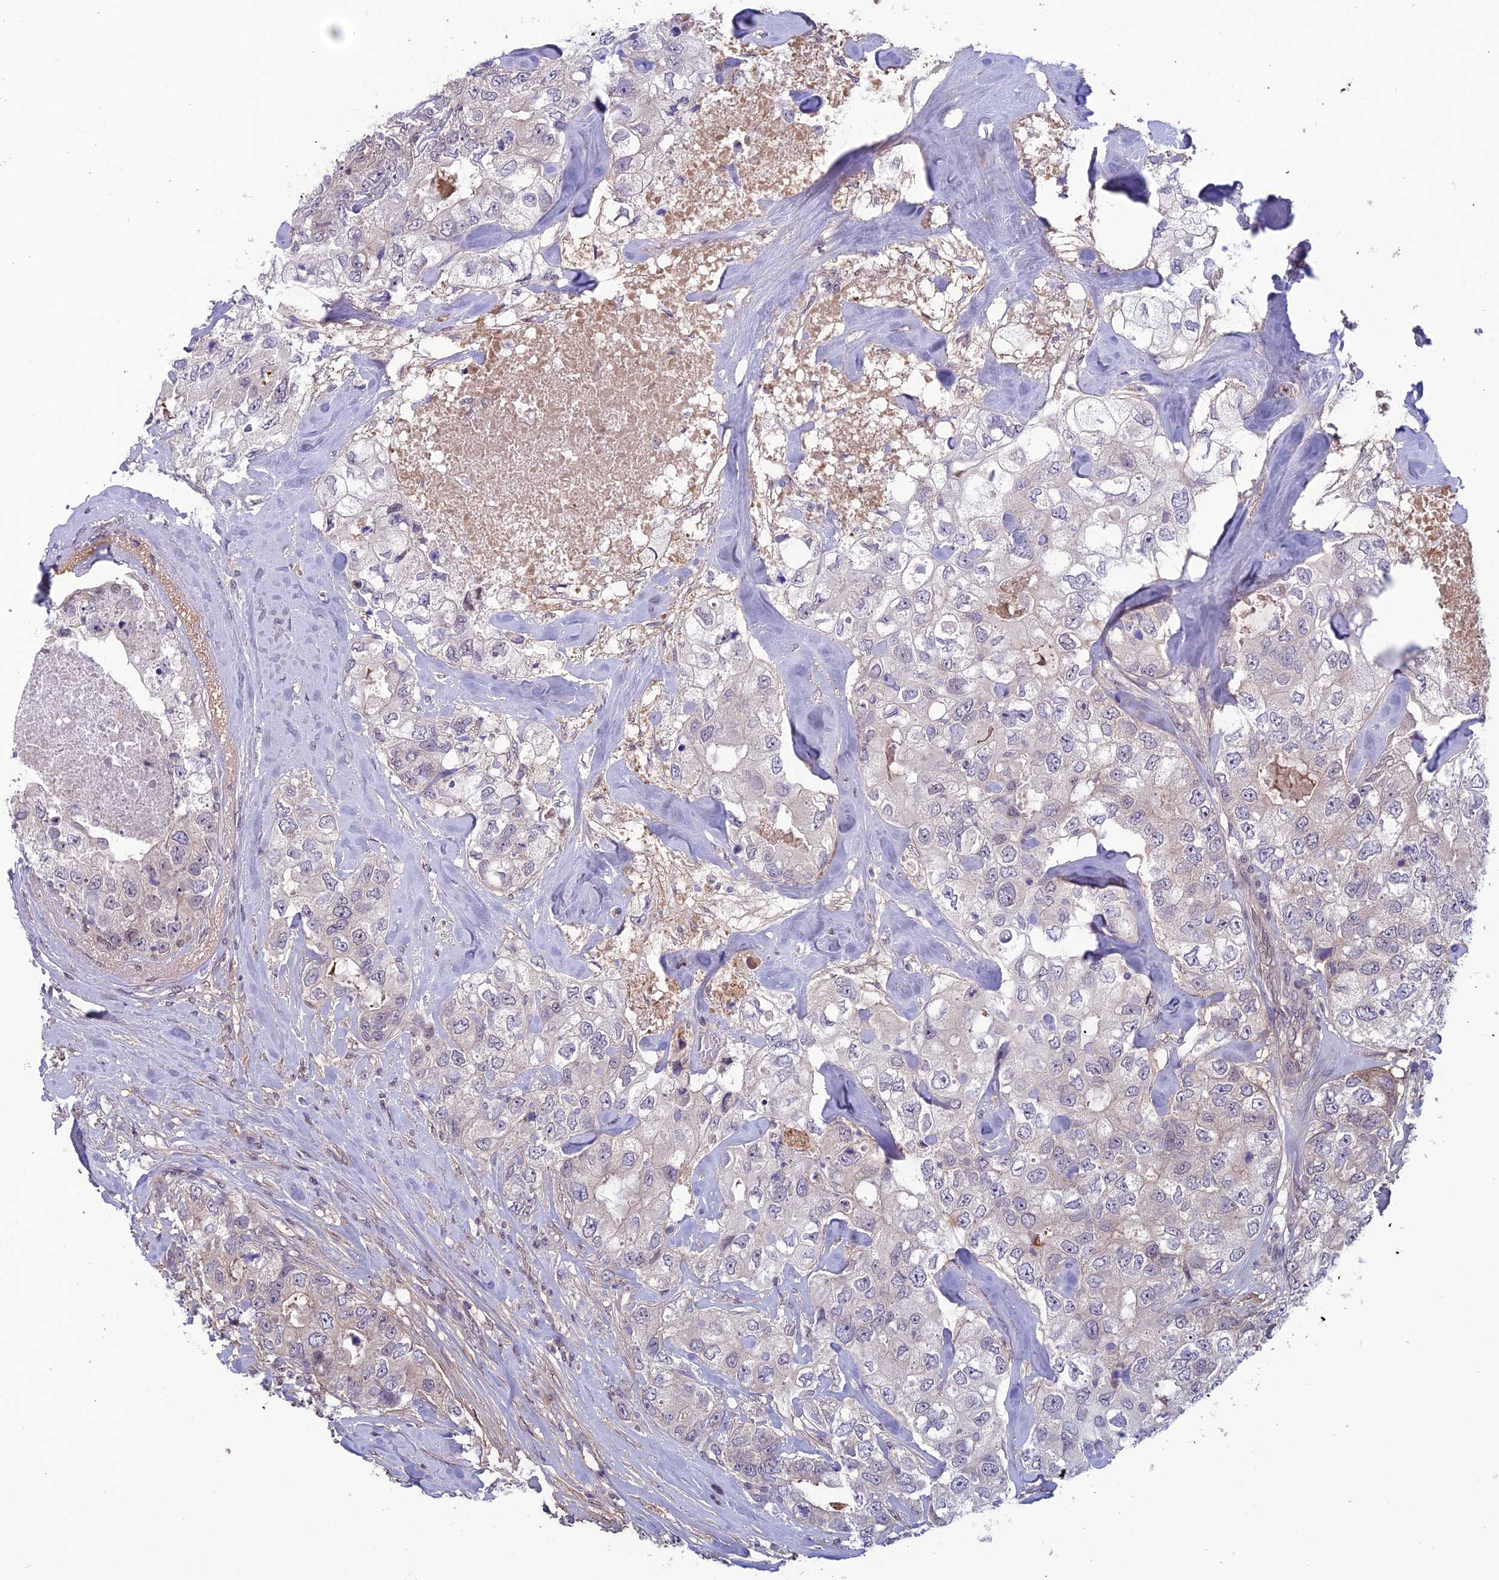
{"staining": {"intensity": "negative", "quantity": "none", "location": "none"}, "tissue": "breast cancer", "cell_type": "Tumor cells", "image_type": "cancer", "snomed": [{"axis": "morphology", "description": "Duct carcinoma"}, {"axis": "topography", "description": "Breast"}], "caption": "DAB (3,3'-diaminobenzidine) immunohistochemical staining of invasive ductal carcinoma (breast) shows no significant positivity in tumor cells. Nuclei are stained in blue.", "gene": "FKBPL", "patient": {"sex": "female", "age": 62}}